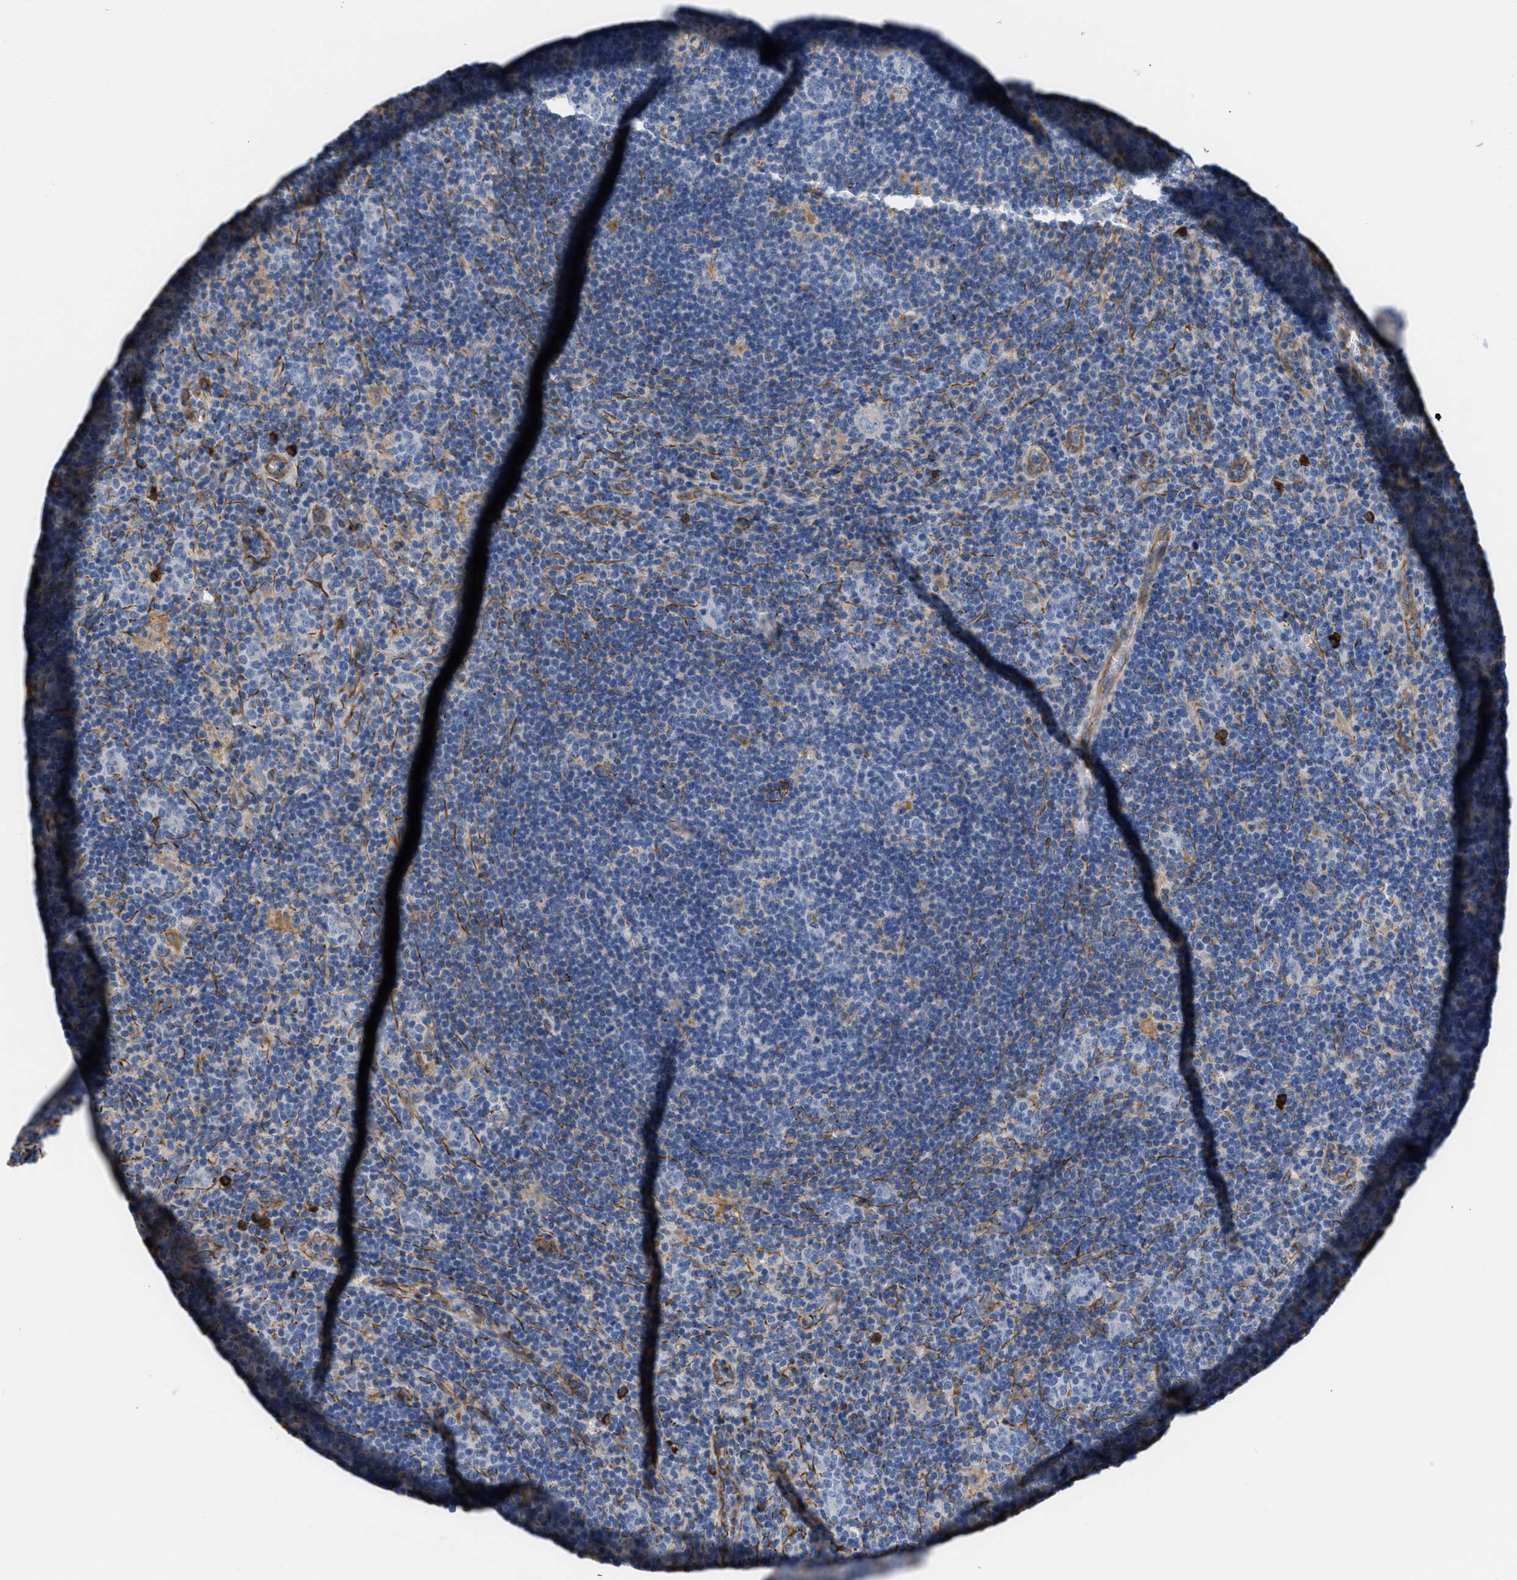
{"staining": {"intensity": "negative", "quantity": "none", "location": "none"}, "tissue": "lymphoma", "cell_type": "Tumor cells", "image_type": "cancer", "snomed": [{"axis": "morphology", "description": "Hodgkin's disease, NOS"}, {"axis": "topography", "description": "Lymph node"}], "caption": "This is an immunohistochemistry micrograph of human Hodgkin's disease. There is no positivity in tumor cells.", "gene": "HSPG2", "patient": {"sex": "female", "age": 57}}